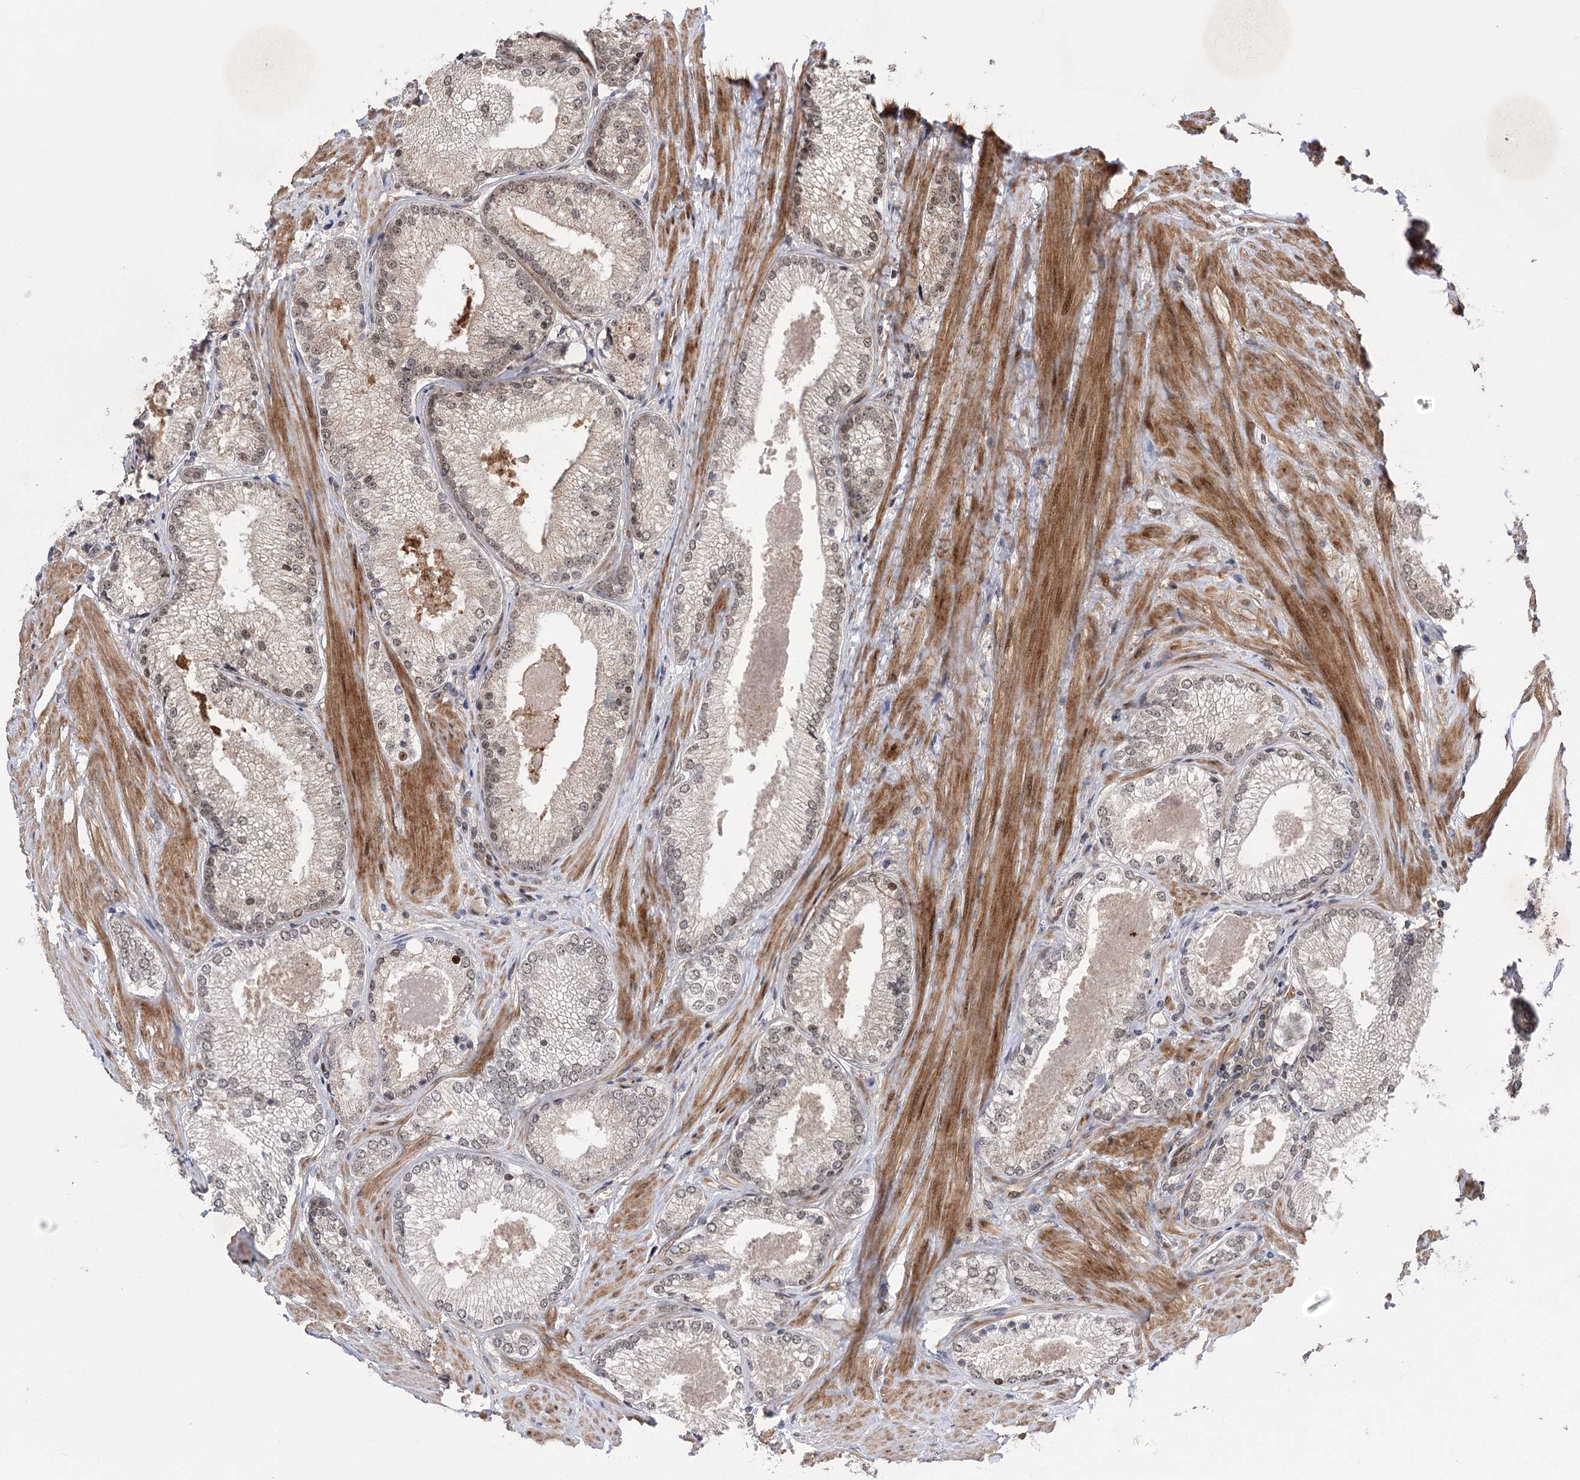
{"staining": {"intensity": "weak", "quantity": "25%-75%", "location": "cytoplasmic/membranous,nuclear"}, "tissue": "prostate cancer", "cell_type": "Tumor cells", "image_type": "cancer", "snomed": [{"axis": "morphology", "description": "Adenocarcinoma, High grade"}, {"axis": "topography", "description": "Prostate"}], "caption": "Protein staining displays weak cytoplasmic/membranous and nuclear positivity in approximately 25%-75% of tumor cells in adenocarcinoma (high-grade) (prostate).", "gene": "TENM2", "patient": {"sex": "male", "age": 66}}